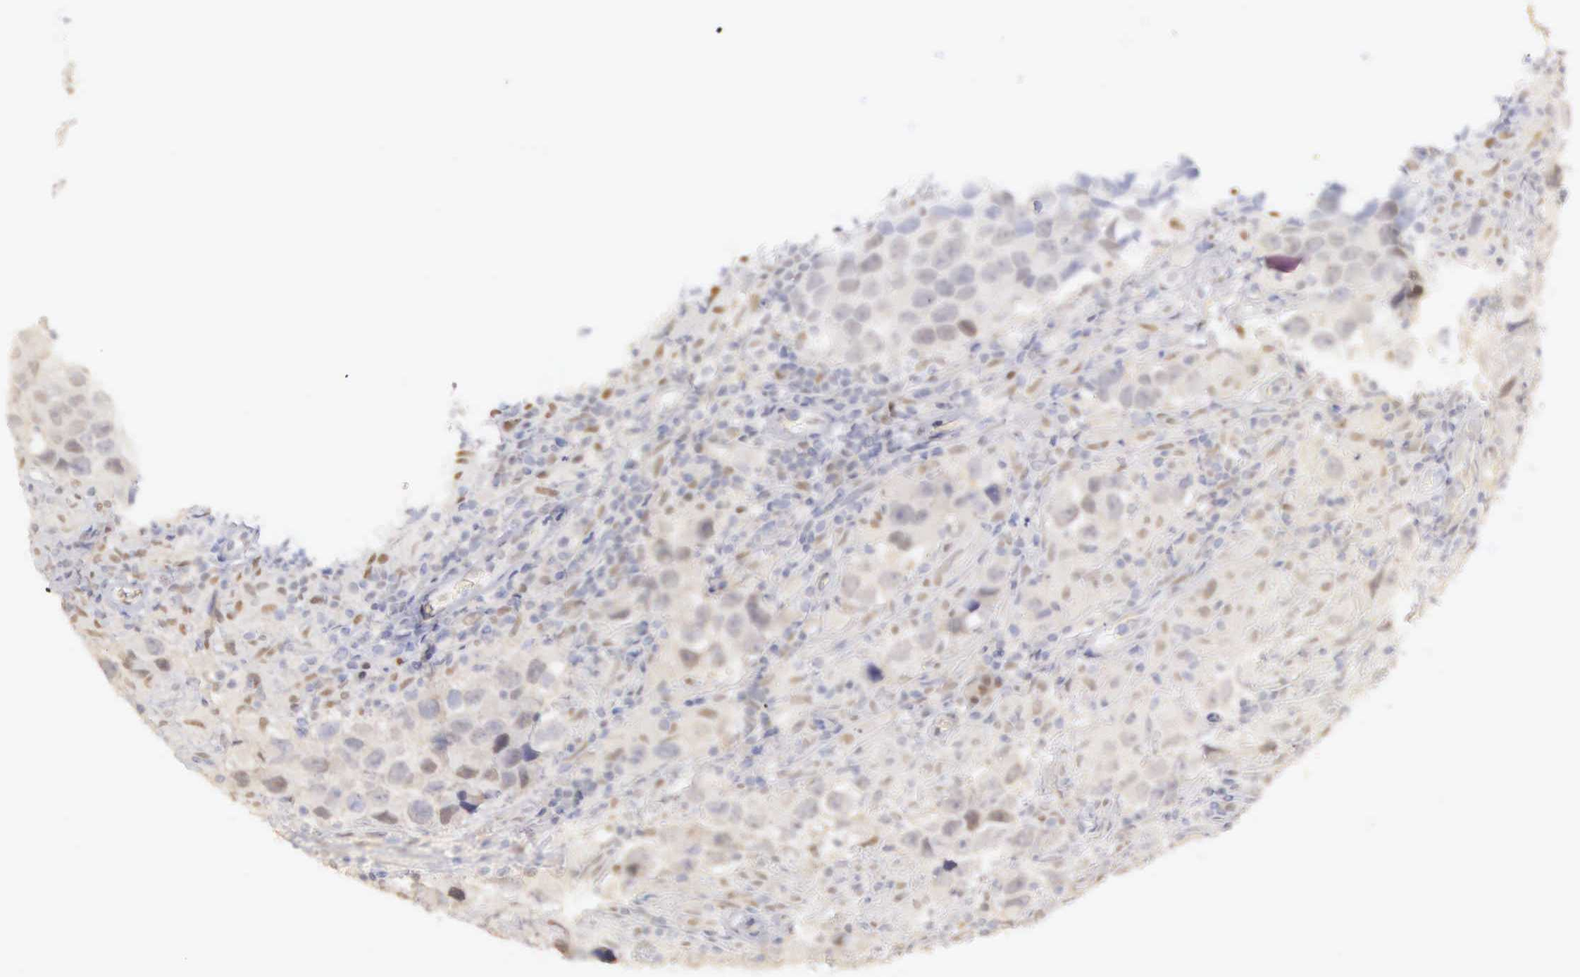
{"staining": {"intensity": "negative", "quantity": "none", "location": "none"}, "tissue": "testis cancer", "cell_type": "Tumor cells", "image_type": "cancer", "snomed": [{"axis": "morphology", "description": "Carcinoma, Embryonal, NOS"}, {"axis": "topography", "description": "Testis"}], "caption": "Testis embryonal carcinoma was stained to show a protein in brown. There is no significant positivity in tumor cells.", "gene": "UBA1", "patient": {"sex": "male", "age": 21}}